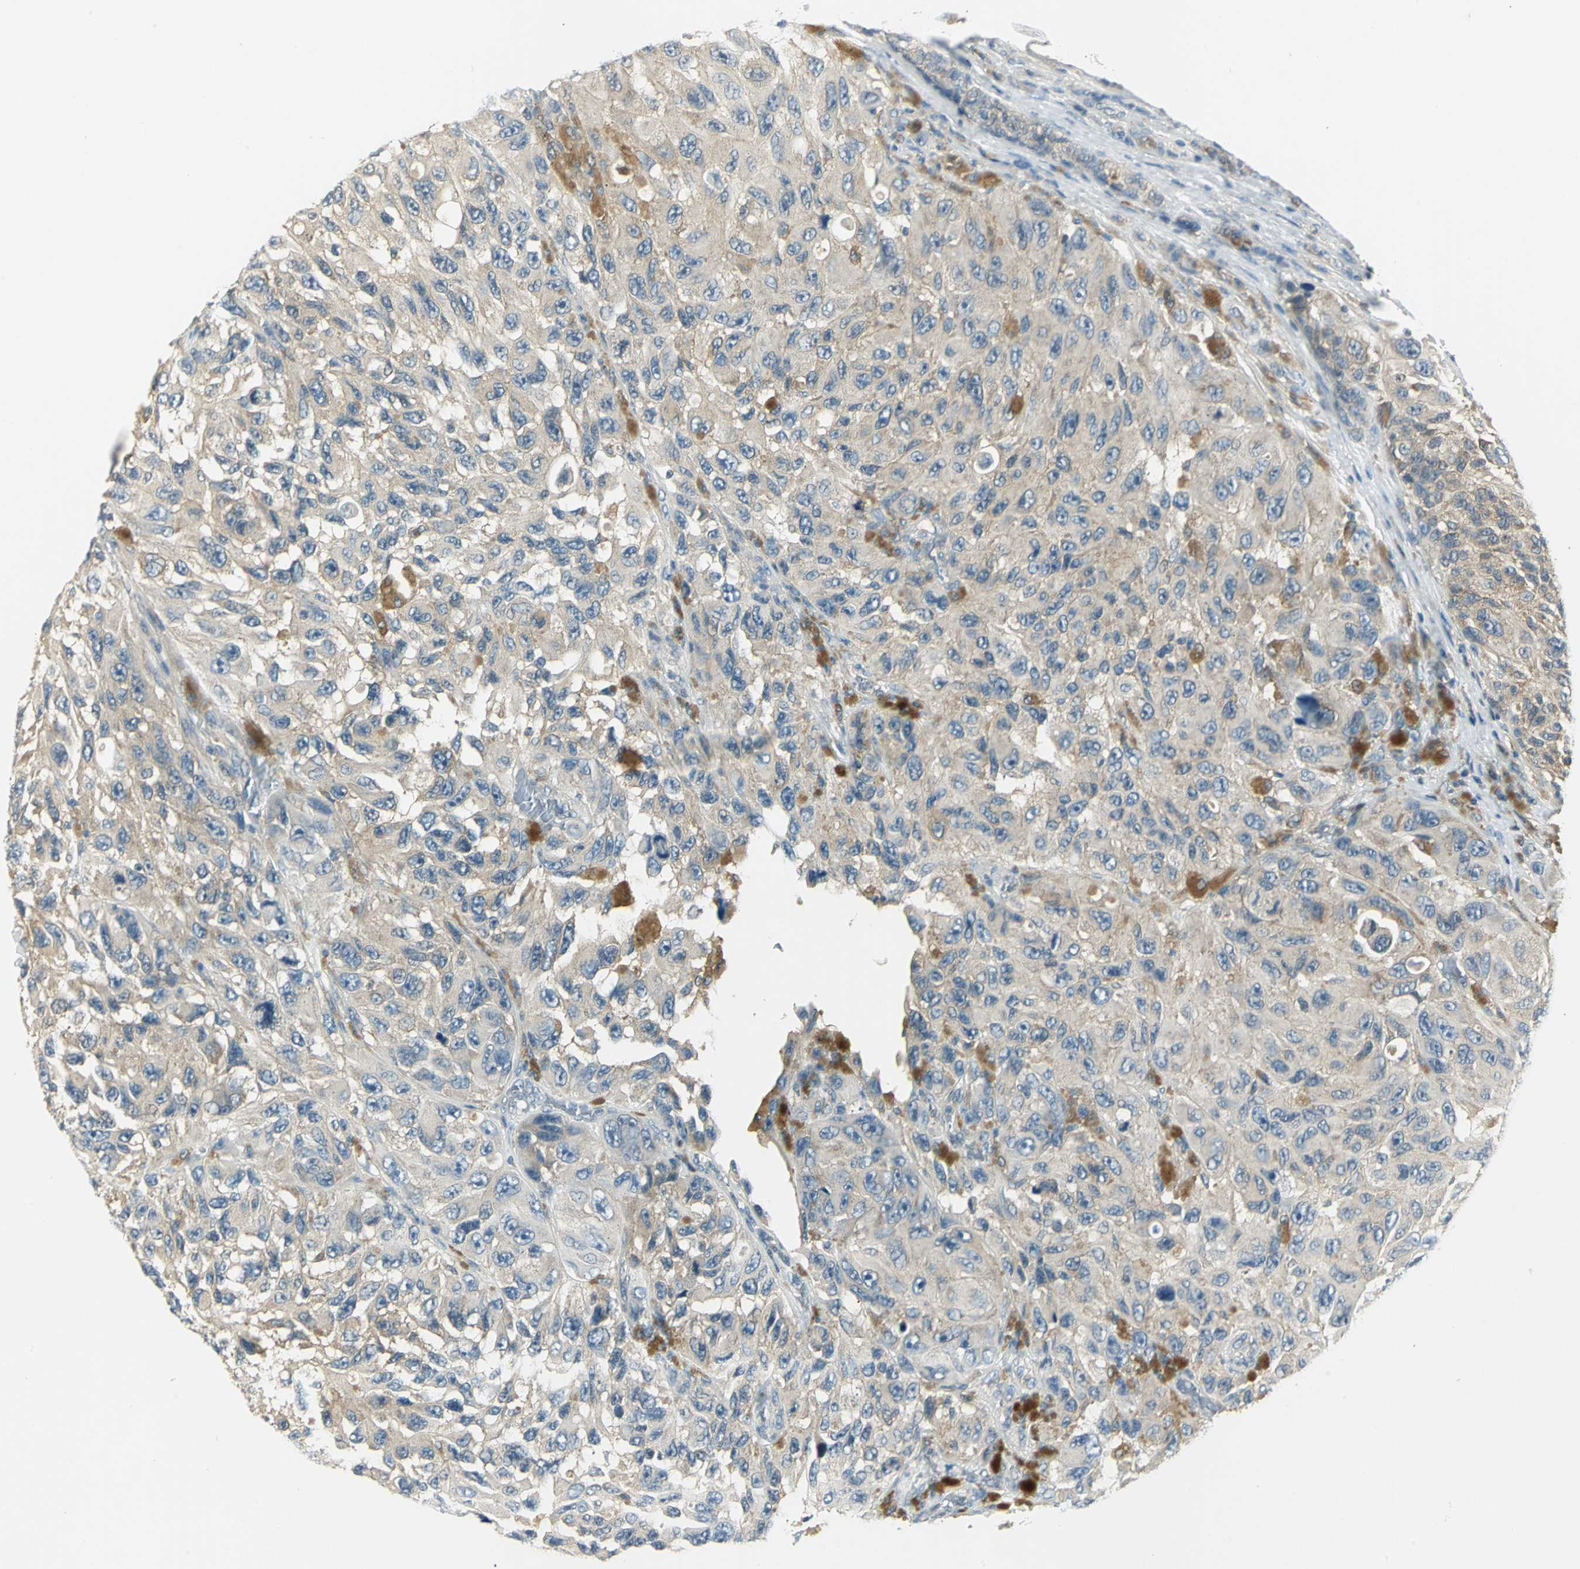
{"staining": {"intensity": "weak", "quantity": ">75%", "location": "cytoplasmic/membranous"}, "tissue": "melanoma", "cell_type": "Tumor cells", "image_type": "cancer", "snomed": [{"axis": "morphology", "description": "Malignant melanoma, NOS"}, {"axis": "topography", "description": "Skin"}], "caption": "Melanoma stained with a brown dye reveals weak cytoplasmic/membranous positive expression in approximately >75% of tumor cells.", "gene": "FYN", "patient": {"sex": "female", "age": 73}}